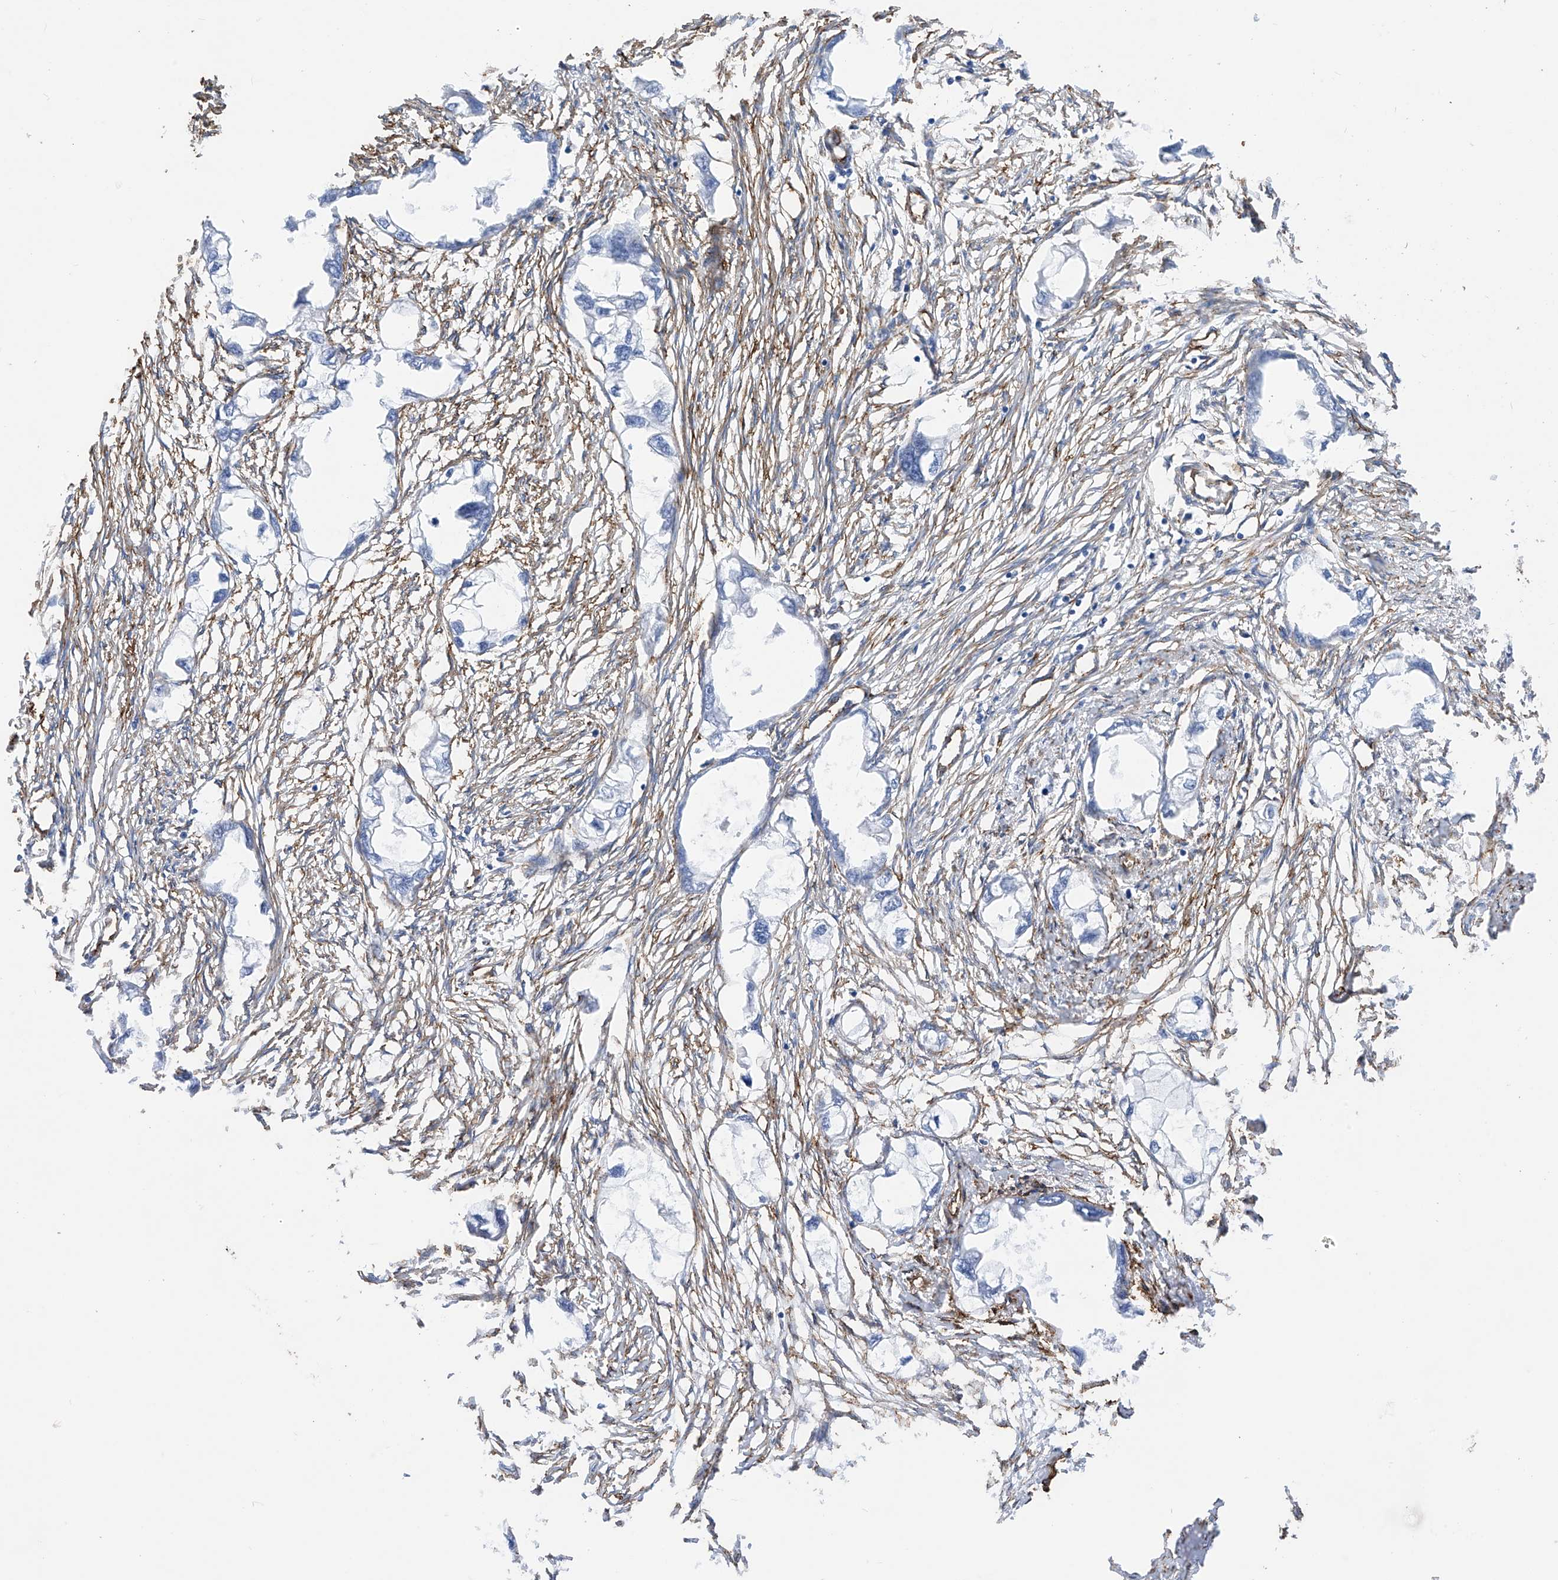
{"staining": {"intensity": "negative", "quantity": "none", "location": "none"}, "tissue": "endometrial cancer", "cell_type": "Tumor cells", "image_type": "cancer", "snomed": [{"axis": "morphology", "description": "Adenocarcinoma, NOS"}, {"axis": "morphology", "description": "Adenocarcinoma, metastatic, NOS"}, {"axis": "topography", "description": "Adipose tissue"}, {"axis": "topography", "description": "Endometrium"}], "caption": "This is an immunohistochemistry (IHC) histopathology image of endometrial adenocarcinoma. There is no positivity in tumor cells.", "gene": "UBTD1", "patient": {"sex": "female", "age": 67}}